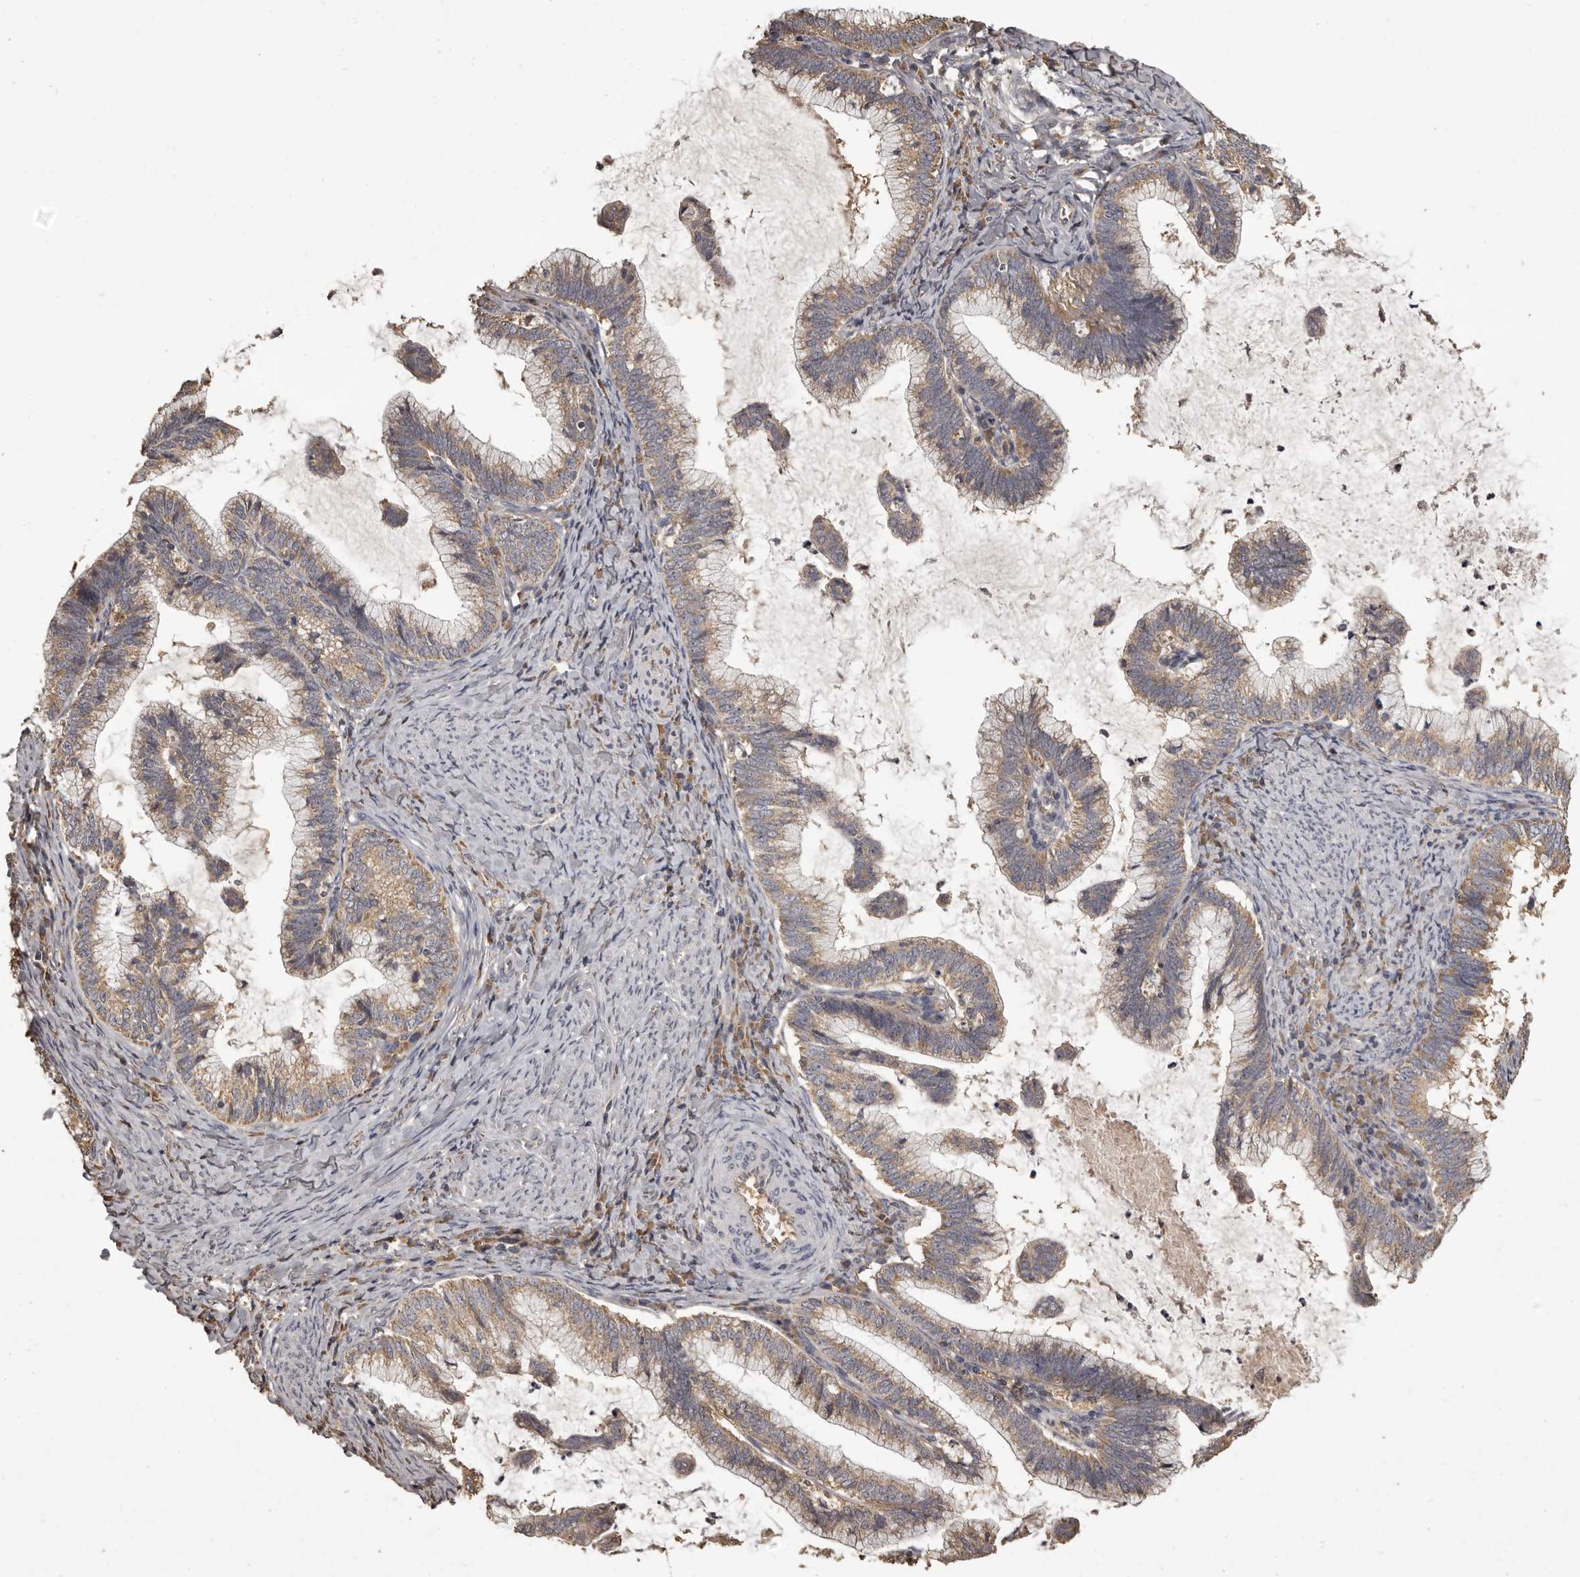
{"staining": {"intensity": "weak", "quantity": ">75%", "location": "cytoplasmic/membranous"}, "tissue": "cervical cancer", "cell_type": "Tumor cells", "image_type": "cancer", "snomed": [{"axis": "morphology", "description": "Adenocarcinoma, NOS"}, {"axis": "topography", "description": "Cervix"}], "caption": "Protein expression by immunohistochemistry (IHC) demonstrates weak cytoplasmic/membranous staining in about >75% of tumor cells in cervical cancer (adenocarcinoma).", "gene": "MGAT5", "patient": {"sex": "female", "age": 36}}